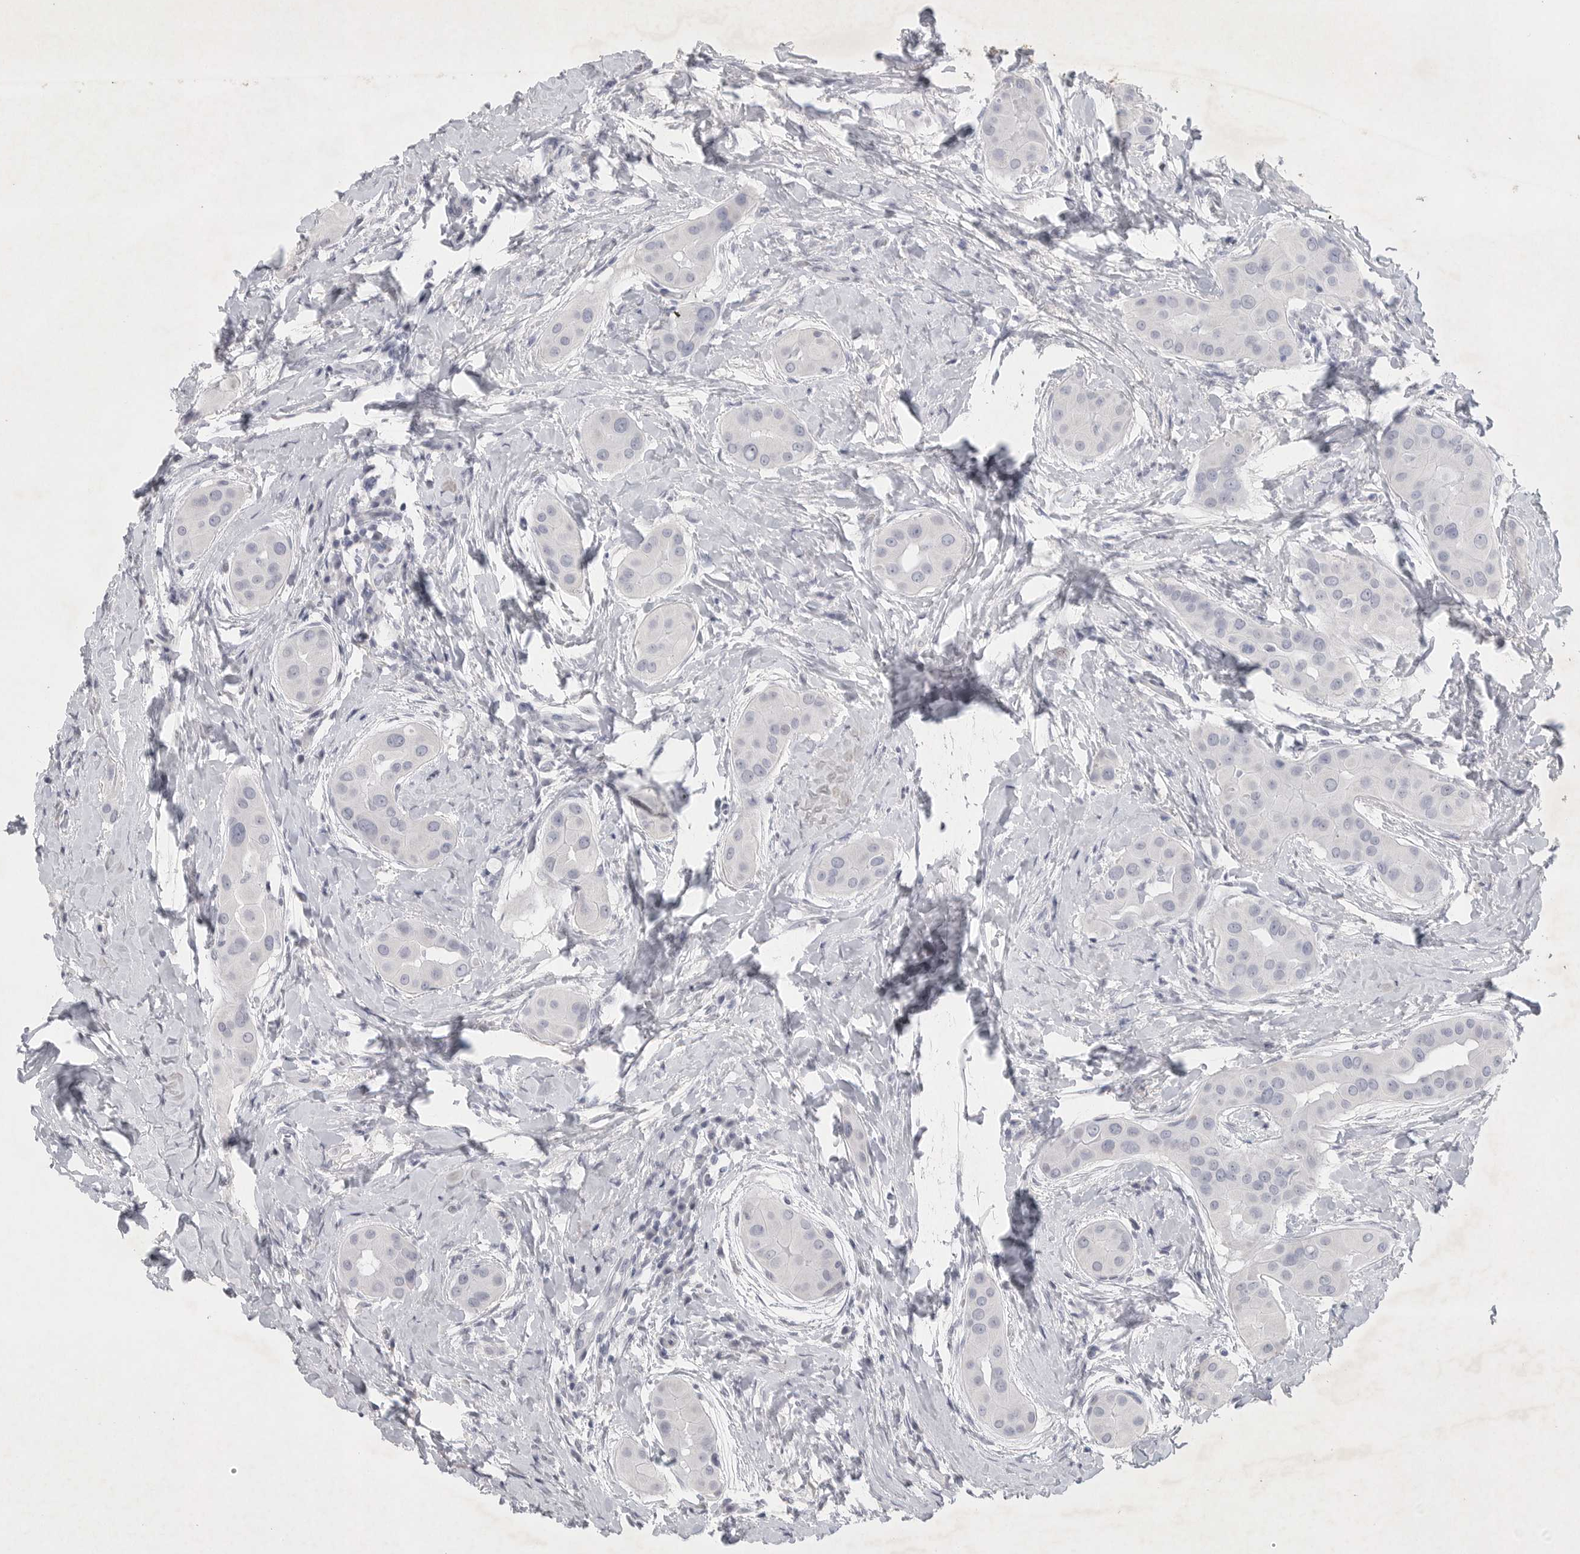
{"staining": {"intensity": "negative", "quantity": "none", "location": "none"}, "tissue": "thyroid cancer", "cell_type": "Tumor cells", "image_type": "cancer", "snomed": [{"axis": "morphology", "description": "Papillary adenocarcinoma, NOS"}, {"axis": "topography", "description": "Thyroid gland"}], "caption": "A histopathology image of human thyroid cancer is negative for staining in tumor cells.", "gene": "TNR", "patient": {"sex": "male", "age": 33}}